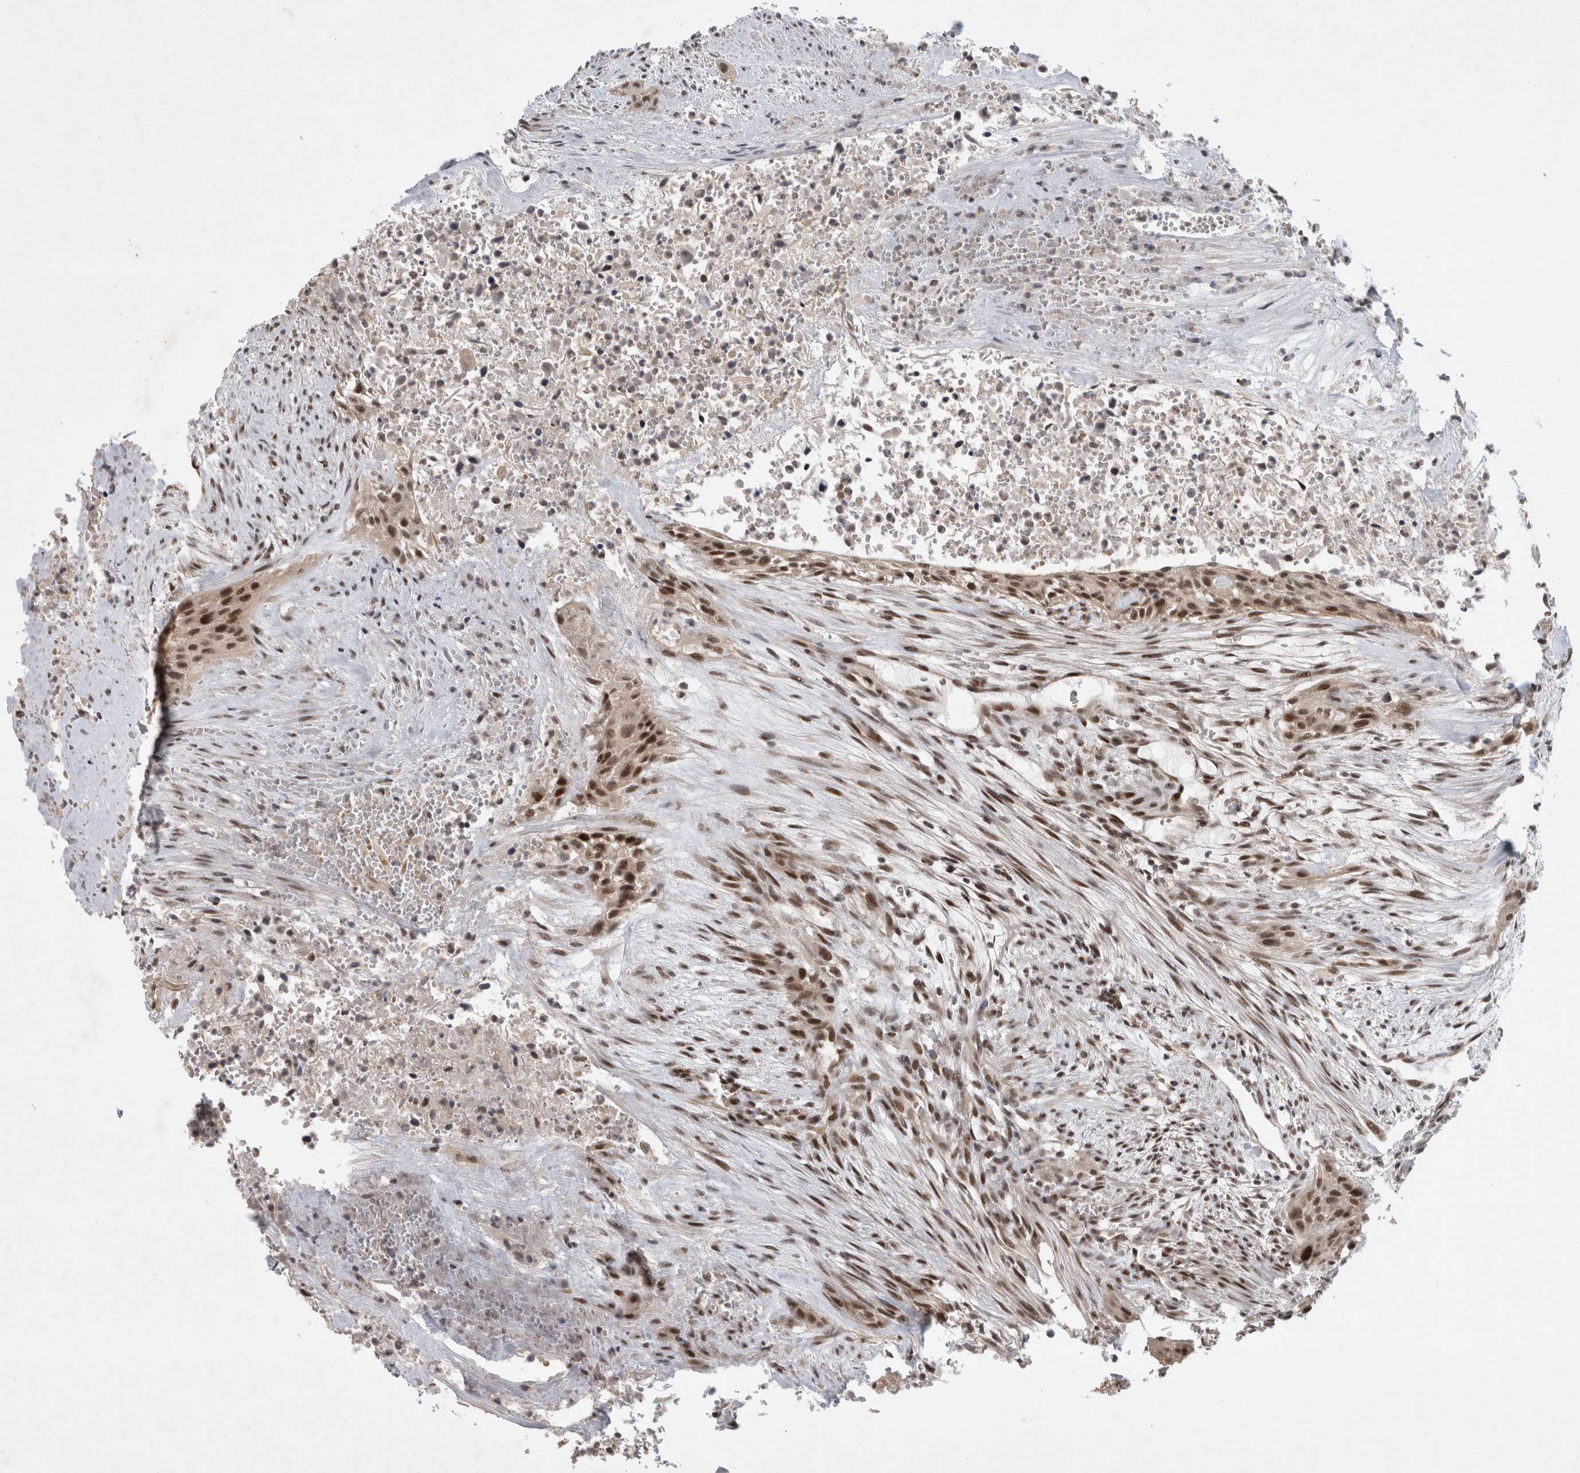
{"staining": {"intensity": "strong", "quantity": ">75%", "location": "nuclear"}, "tissue": "urothelial cancer", "cell_type": "Tumor cells", "image_type": "cancer", "snomed": [{"axis": "morphology", "description": "Urothelial carcinoma, High grade"}, {"axis": "topography", "description": "Urinary bladder"}], "caption": "Immunohistochemical staining of human urothelial carcinoma (high-grade) shows high levels of strong nuclear protein expression in about >75% of tumor cells. The staining was performed using DAB (3,3'-diaminobenzidine), with brown indicating positive protein expression. Nuclei are stained blue with hematoxylin.", "gene": "HESX1", "patient": {"sex": "male", "age": 35}}